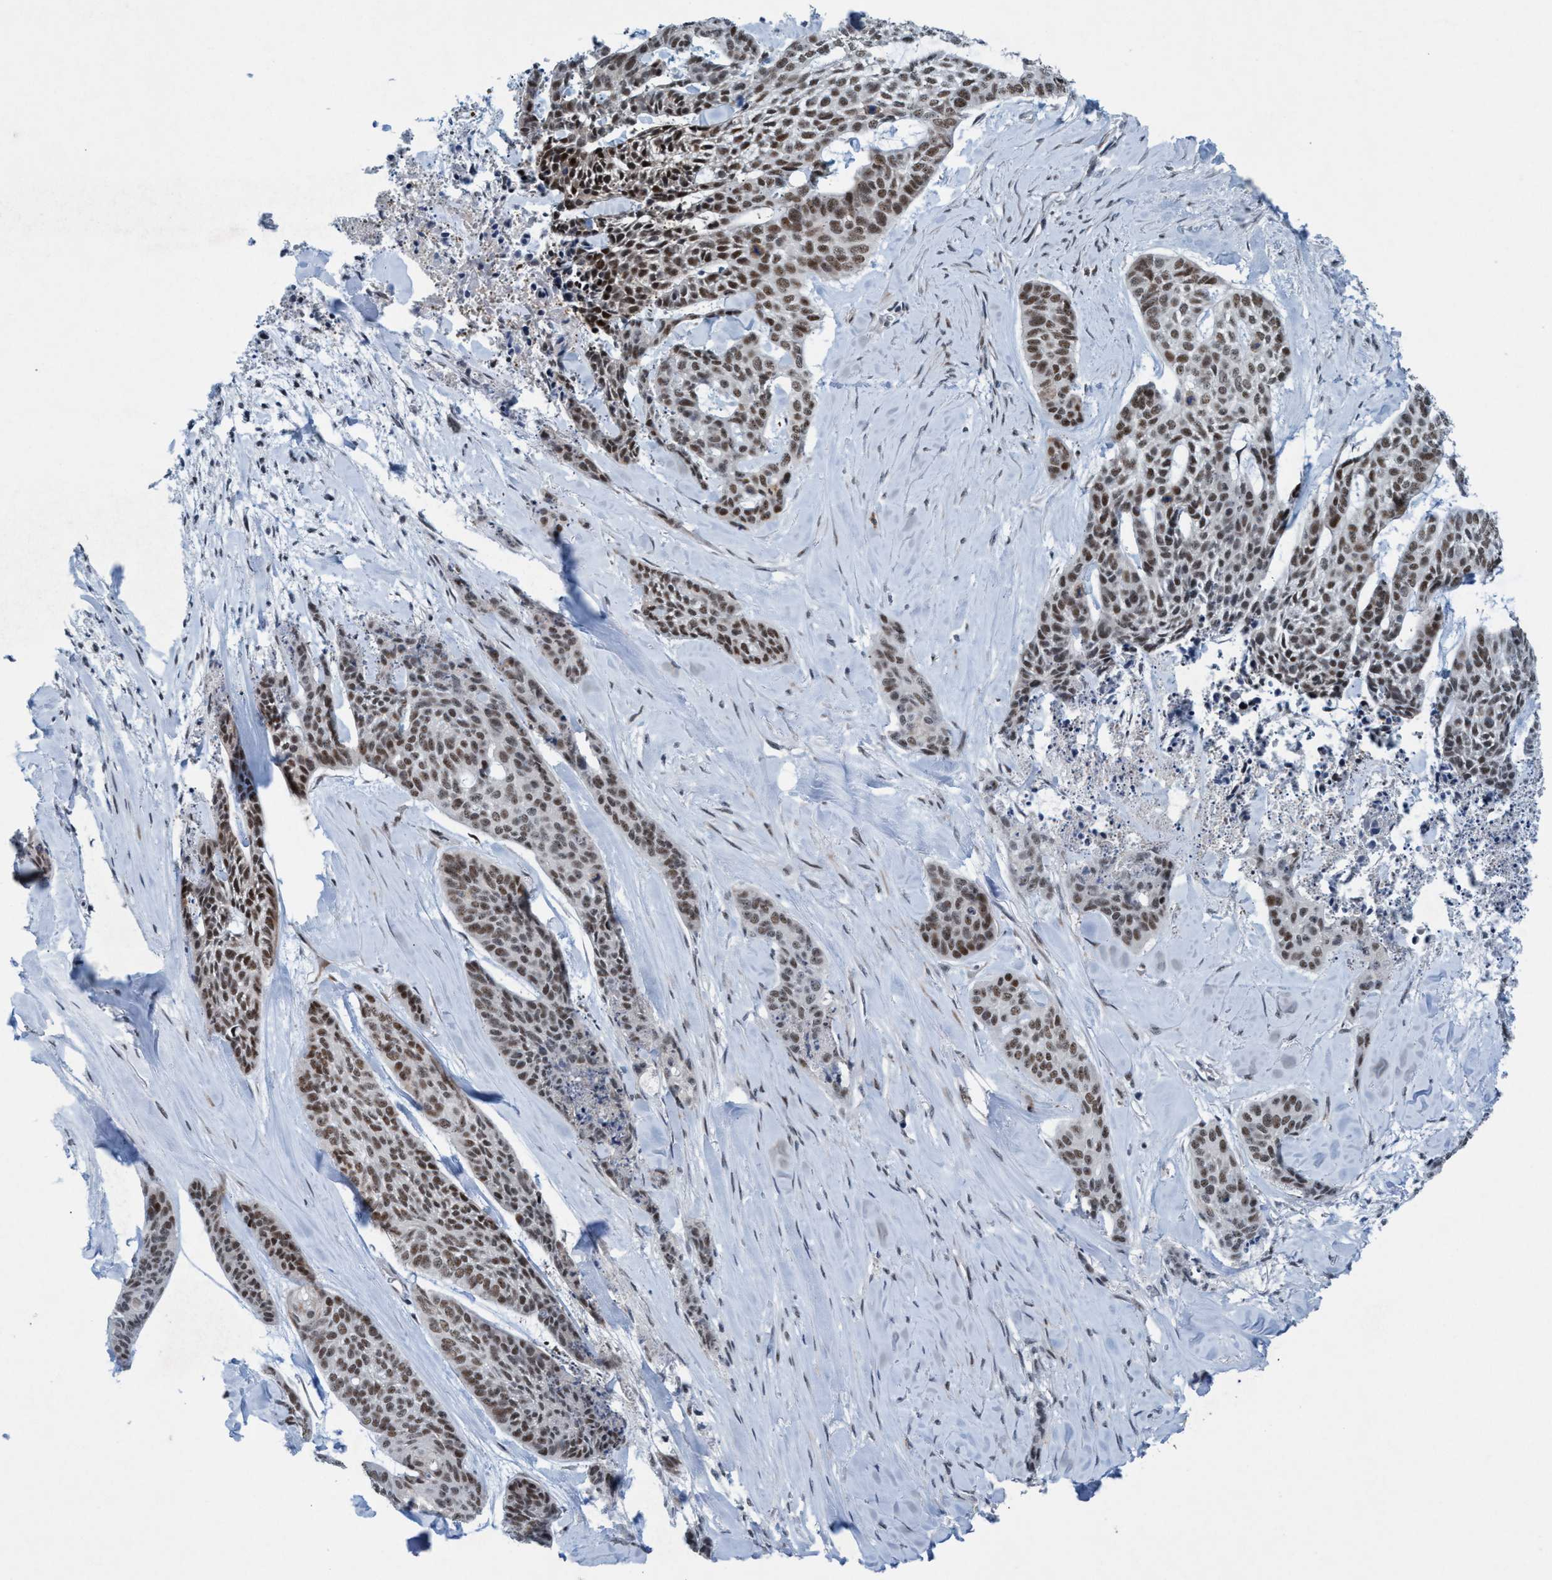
{"staining": {"intensity": "moderate", "quantity": ">75%", "location": "nuclear"}, "tissue": "skin cancer", "cell_type": "Tumor cells", "image_type": "cancer", "snomed": [{"axis": "morphology", "description": "Basal cell carcinoma"}, {"axis": "topography", "description": "Skin"}], "caption": "Skin cancer tissue displays moderate nuclear expression in approximately >75% of tumor cells, visualized by immunohistochemistry. The staining was performed using DAB (3,3'-diaminobenzidine), with brown indicating positive protein expression. Nuclei are stained blue with hematoxylin.", "gene": "CWC27", "patient": {"sex": "female", "age": 64}}